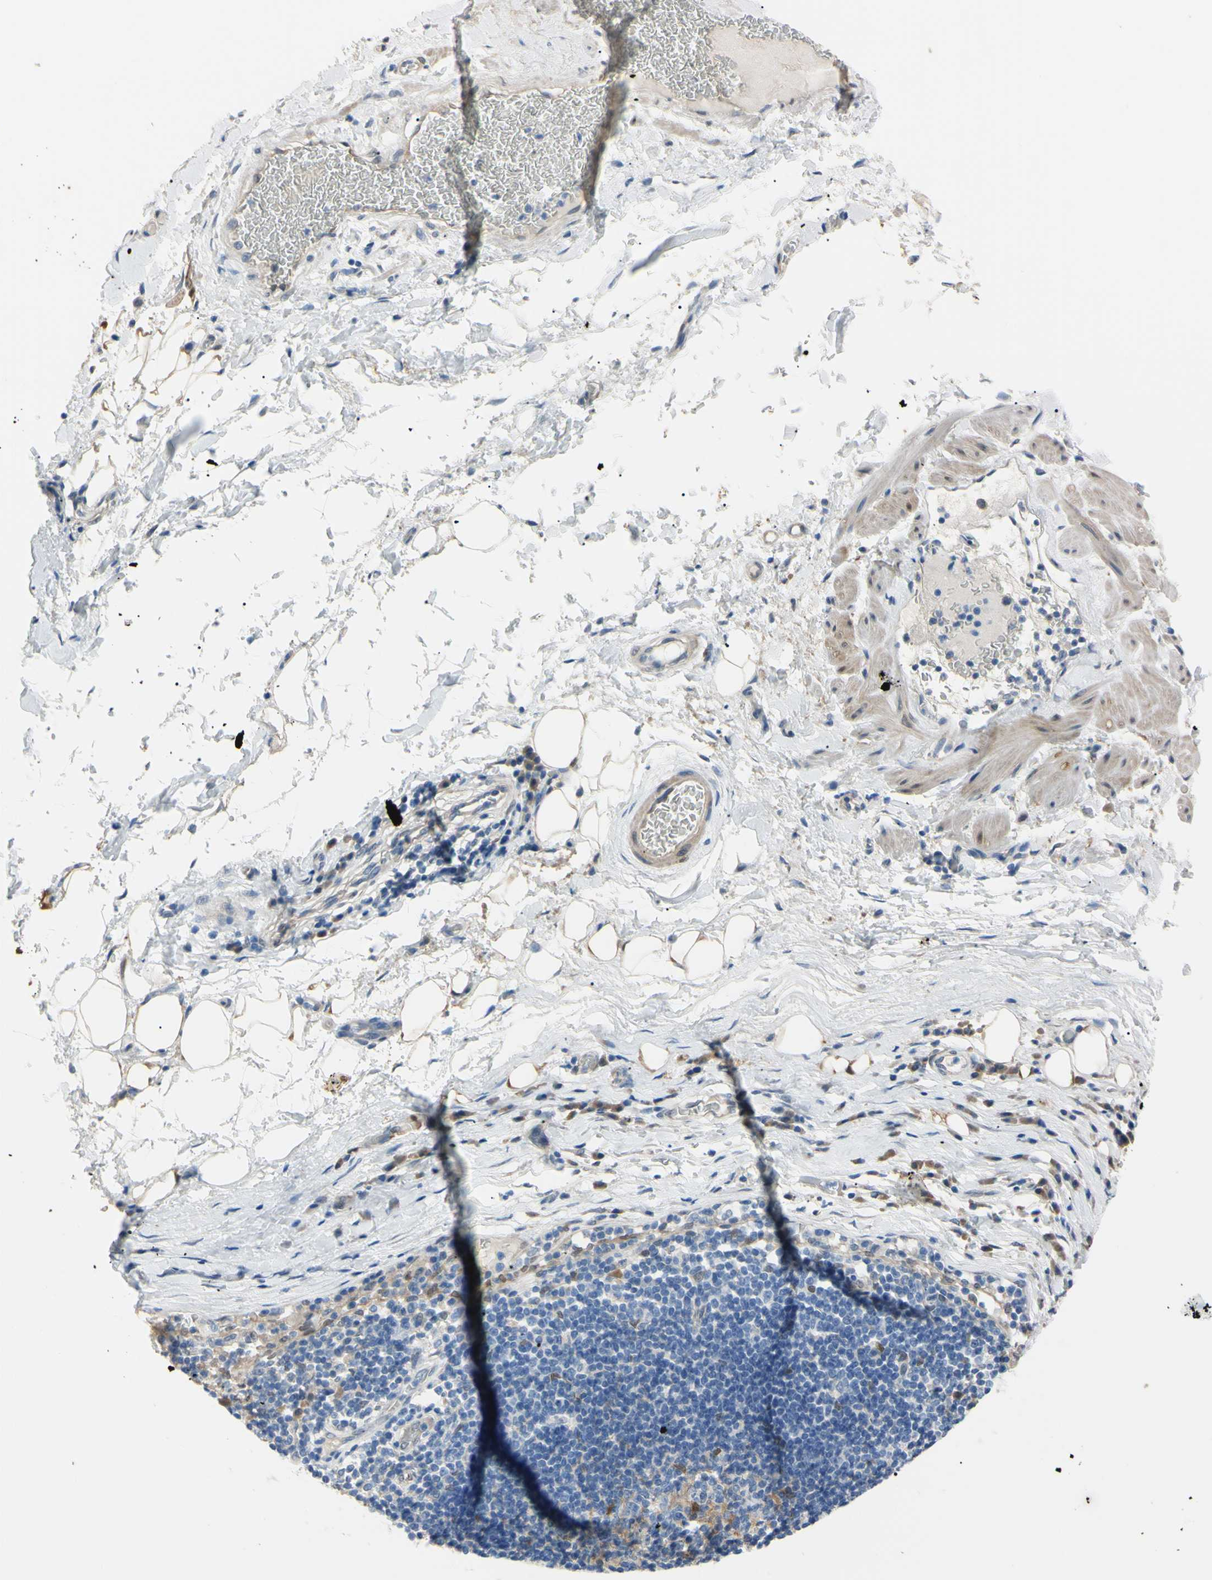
{"staining": {"intensity": "weak", "quantity": ">75%", "location": "cytoplasmic/membranous"}, "tissue": "adipose tissue", "cell_type": "Adipocytes", "image_type": "normal", "snomed": [{"axis": "morphology", "description": "Normal tissue, NOS"}, {"axis": "morphology", "description": "Adenocarcinoma, NOS"}, {"axis": "topography", "description": "Esophagus"}], "caption": "High-magnification brightfield microscopy of normal adipose tissue stained with DAB (3,3'-diaminobenzidine) (brown) and counterstained with hematoxylin (blue). adipocytes exhibit weak cytoplasmic/membranous staining is appreciated in about>75% of cells.", "gene": "NOL3", "patient": {"sex": "male", "age": 62}}